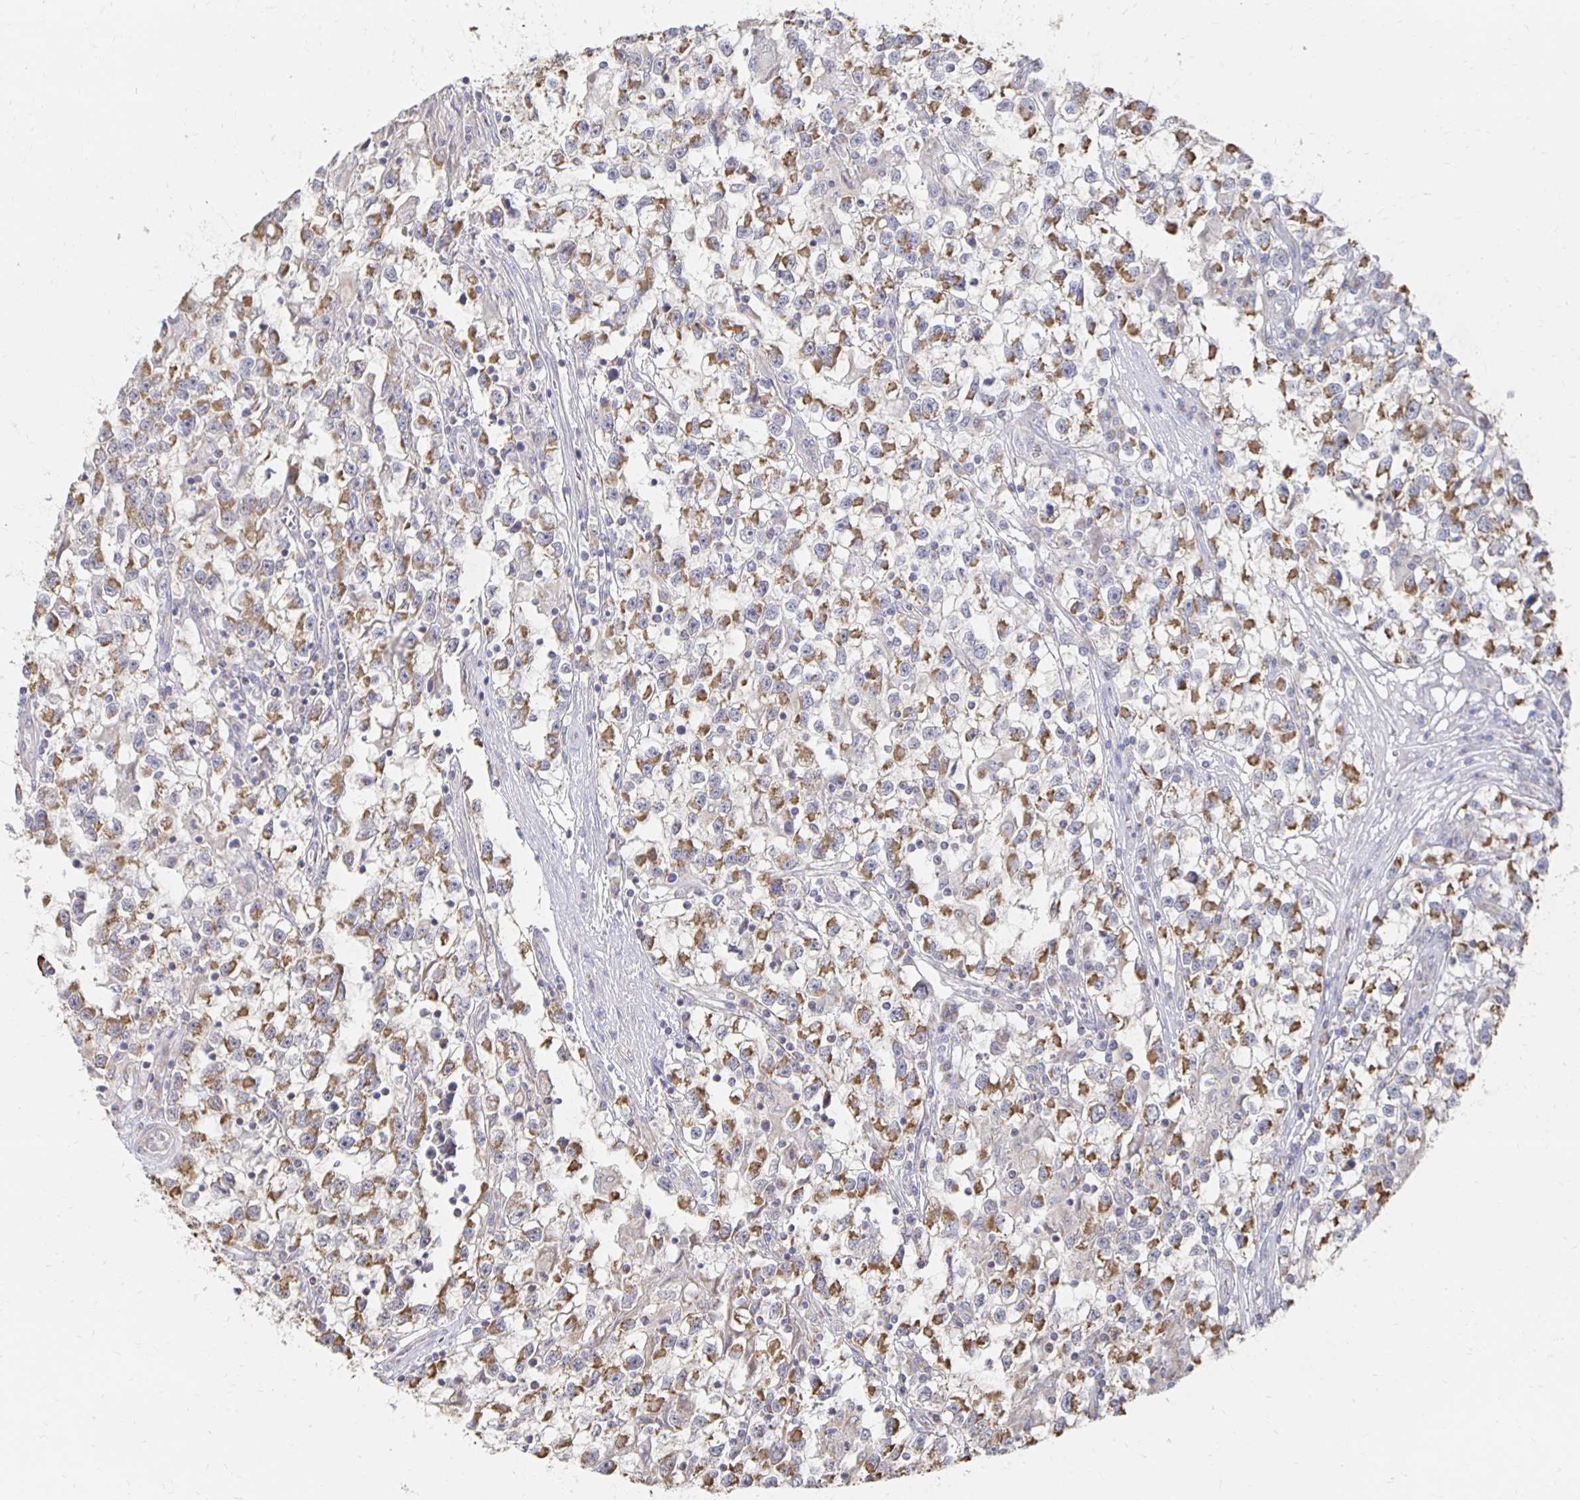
{"staining": {"intensity": "moderate", "quantity": ">75%", "location": "cytoplasmic/membranous"}, "tissue": "testis cancer", "cell_type": "Tumor cells", "image_type": "cancer", "snomed": [{"axis": "morphology", "description": "Seminoma, NOS"}, {"axis": "topography", "description": "Testis"}], "caption": "A photomicrograph of human testis cancer (seminoma) stained for a protein shows moderate cytoplasmic/membranous brown staining in tumor cells. (IHC, brightfield microscopy, high magnification).", "gene": "NKX2-8", "patient": {"sex": "male", "age": 31}}